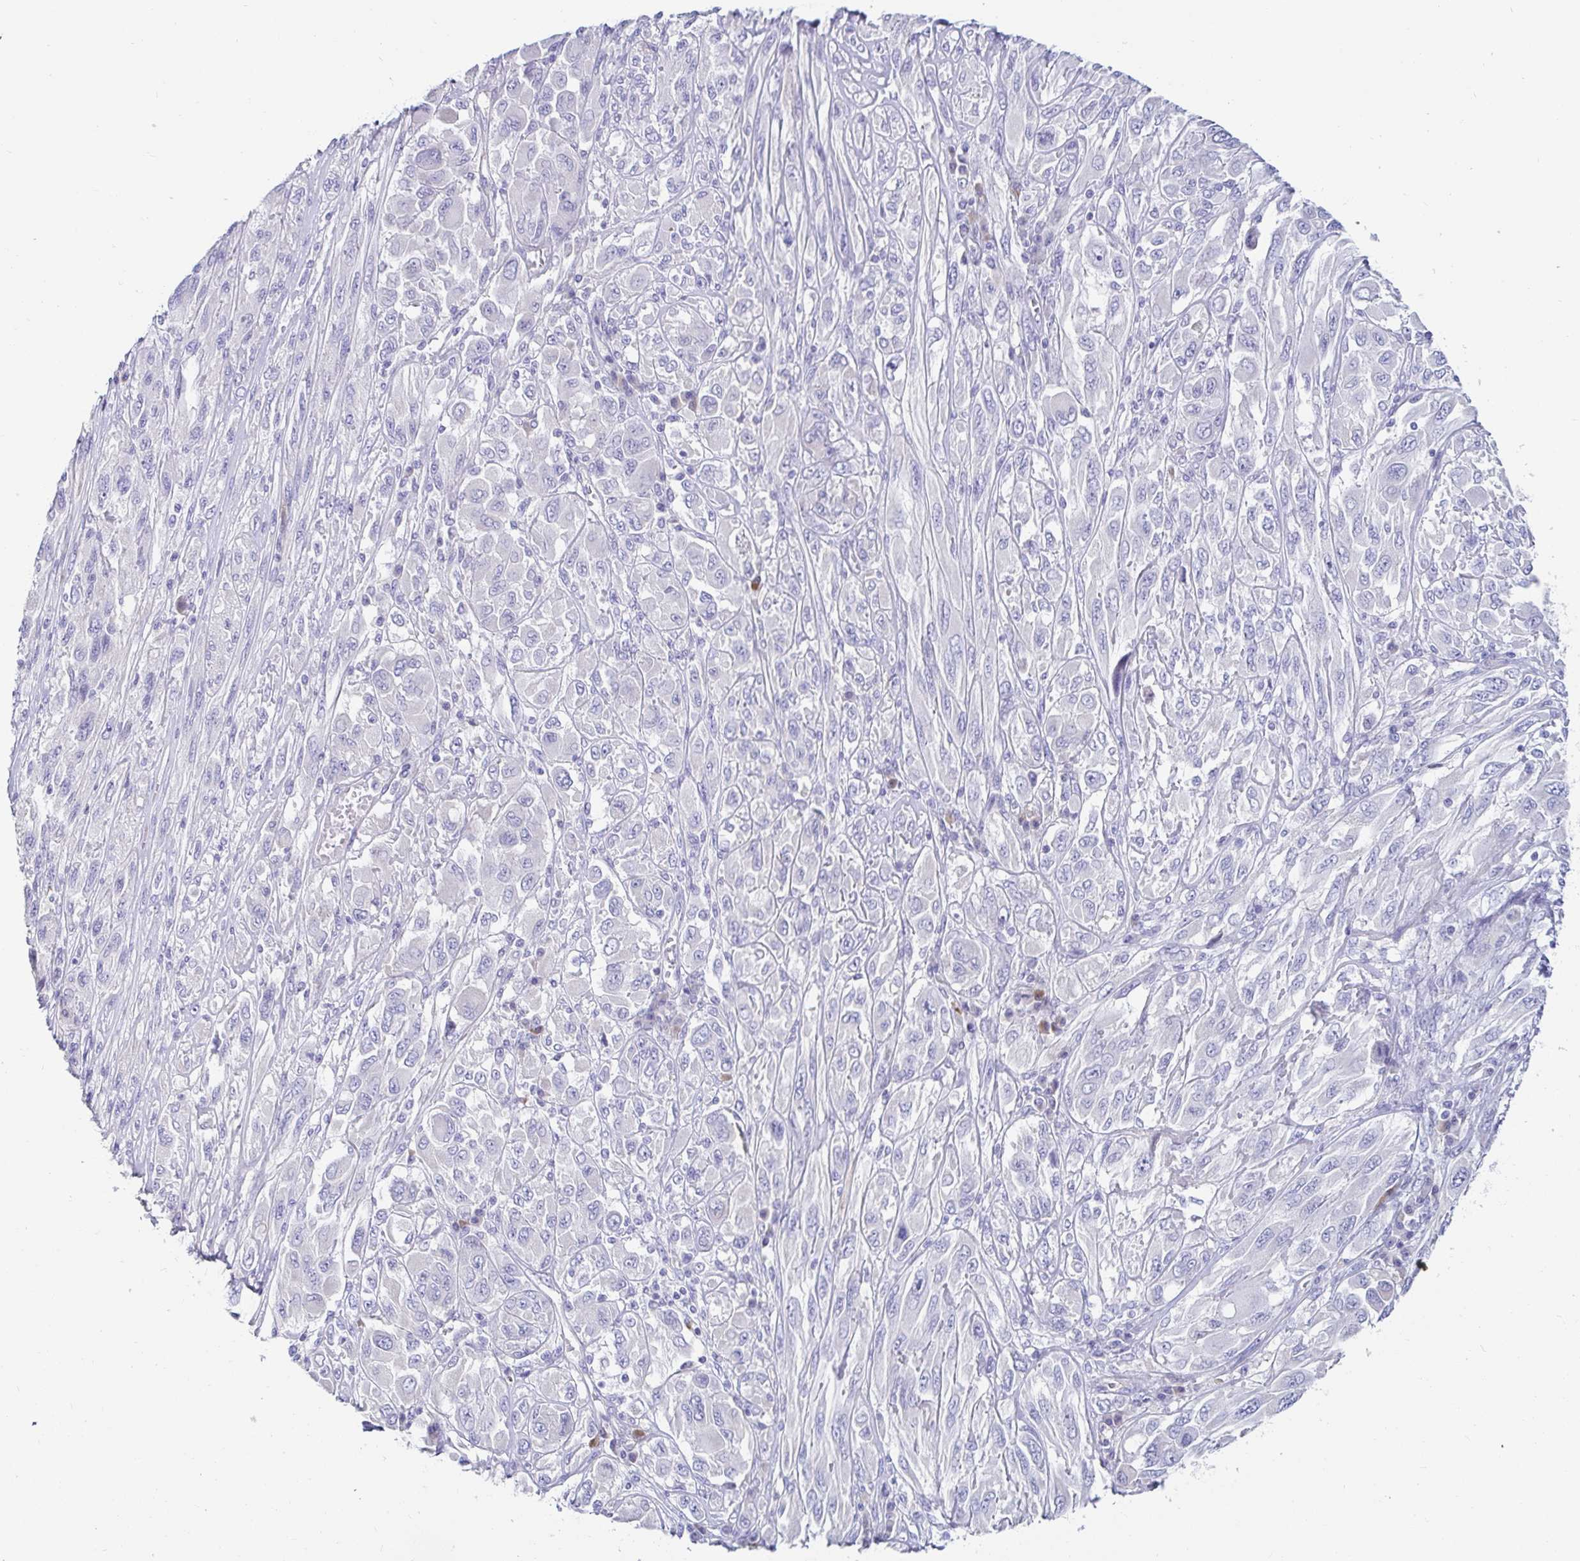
{"staining": {"intensity": "negative", "quantity": "none", "location": "none"}, "tissue": "melanoma", "cell_type": "Tumor cells", "image_type": "cancer", "snomed": [{"axis": "morphology", "description": "Malignant melanoma, NOS"}, {"axis": "topography", "description": "Skin"}], "caption": "Malignant melanoma was stained to show a protein in brown. There is no significant positivity in tumor cells. (Stains: DAB IHC with hematoxylin counter stain, Microscopy: brightfield microscopy at high magnification).", "gene": "C4orf17", "patient": {"sex": "female", "age": 91}}